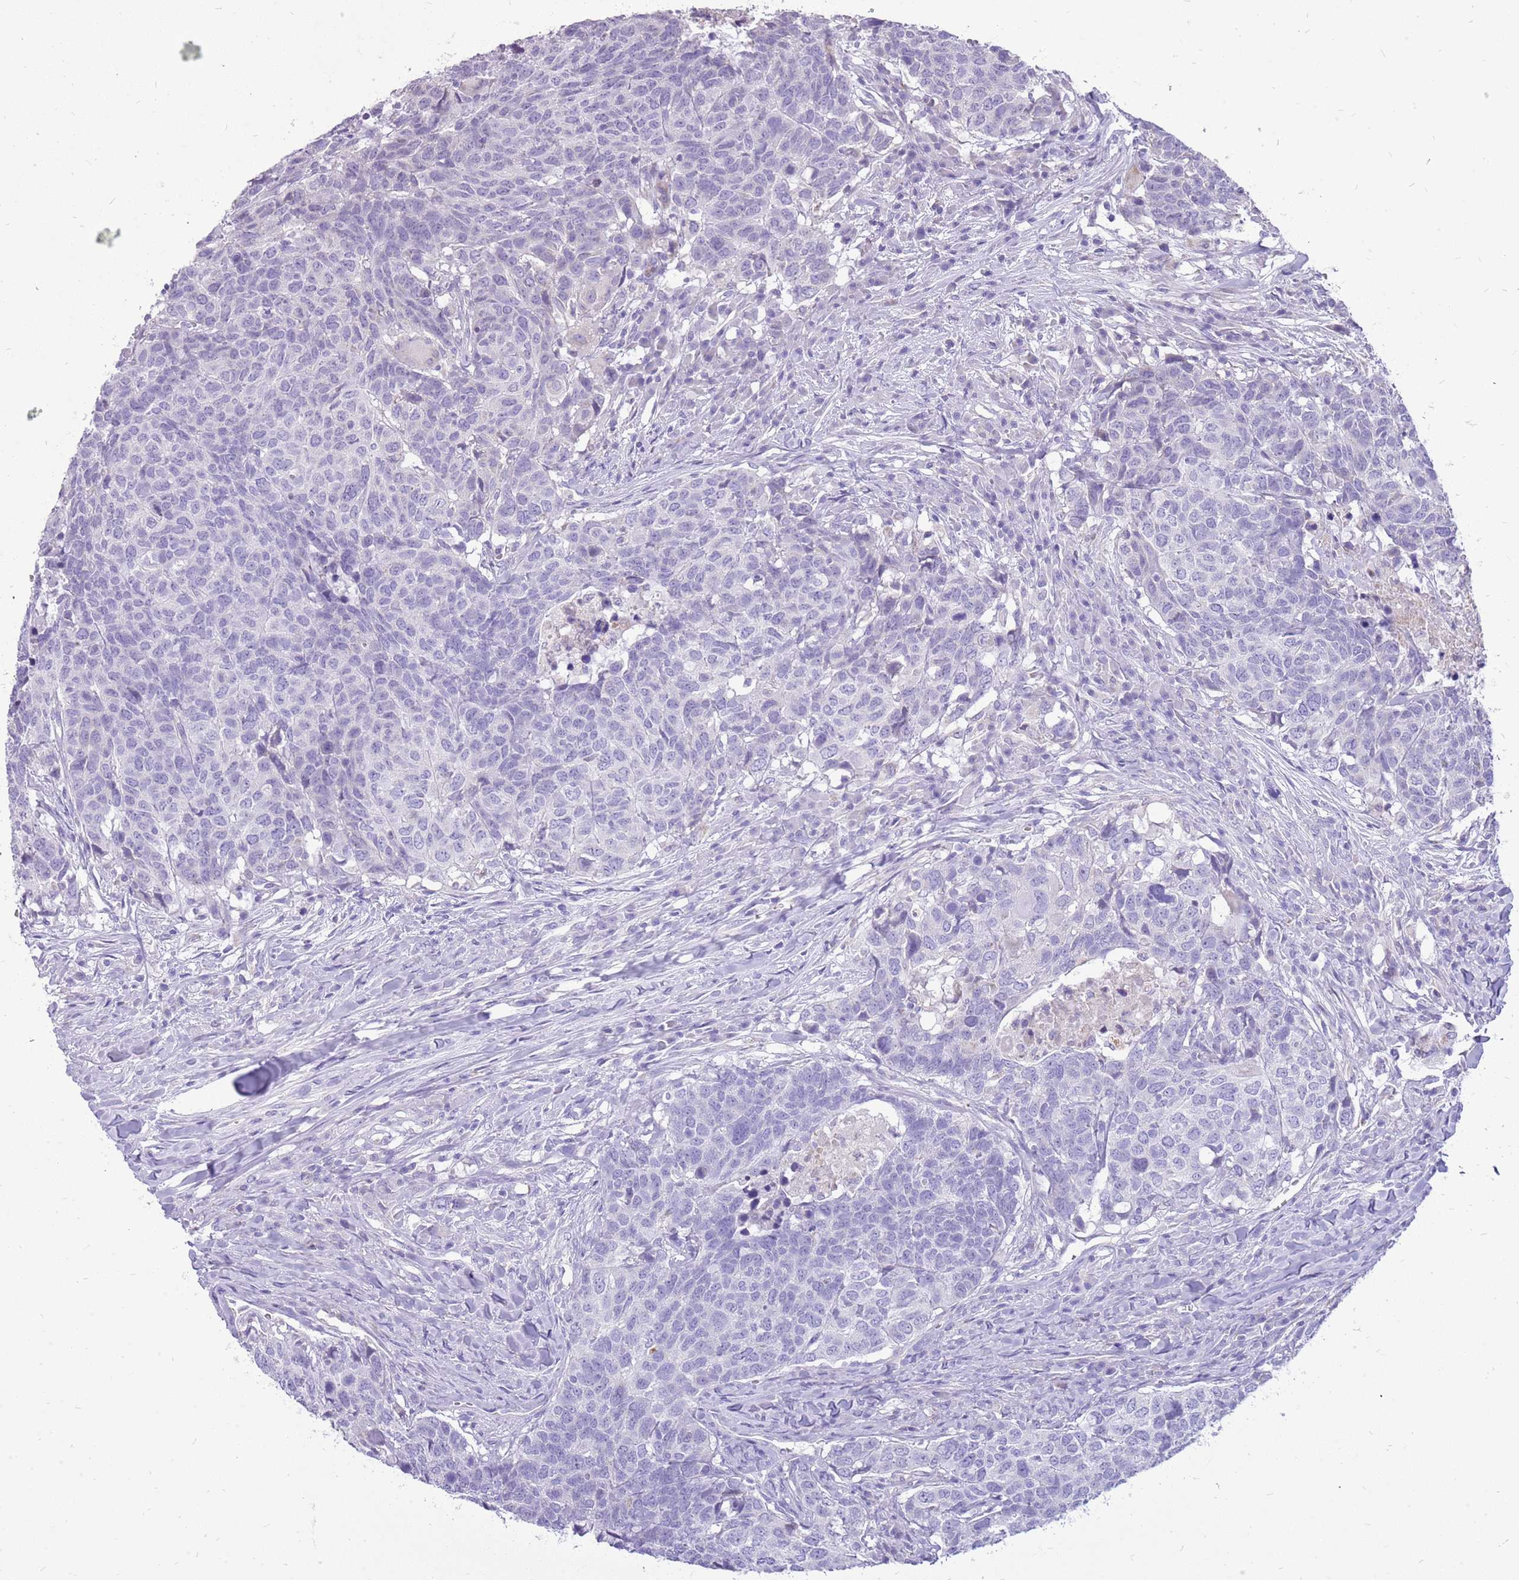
{"staining": {"intensity": "negative", "quantity": "none", "location": "none"}, "tissue": "head and neck cancer", "cell_type": "Tumor cells", "image_type": "cancer", "snomed": [{"axis": "morphology", "description": "Normal tissue, NOS"}, {"axis": "morphology", "description": "Squamous cell carcinoma, NOS"}, {"axis": "topography", "description": "Skeletal muscle"}, {"axis": "topography", "description": "Vascular tissue"}, {"axis": "topography", "description": "Peripheral nerve tissue"}, {"axis": "topography", "description": "Head-Neck"}], "caption": "Head and neck squamous cell carcinoma stained for a protein using immunohistochemistry (IHC) reveals no staining tumor cells.", "gene": "PCNX1", "patient": {"sex": "male", "age": 66}}